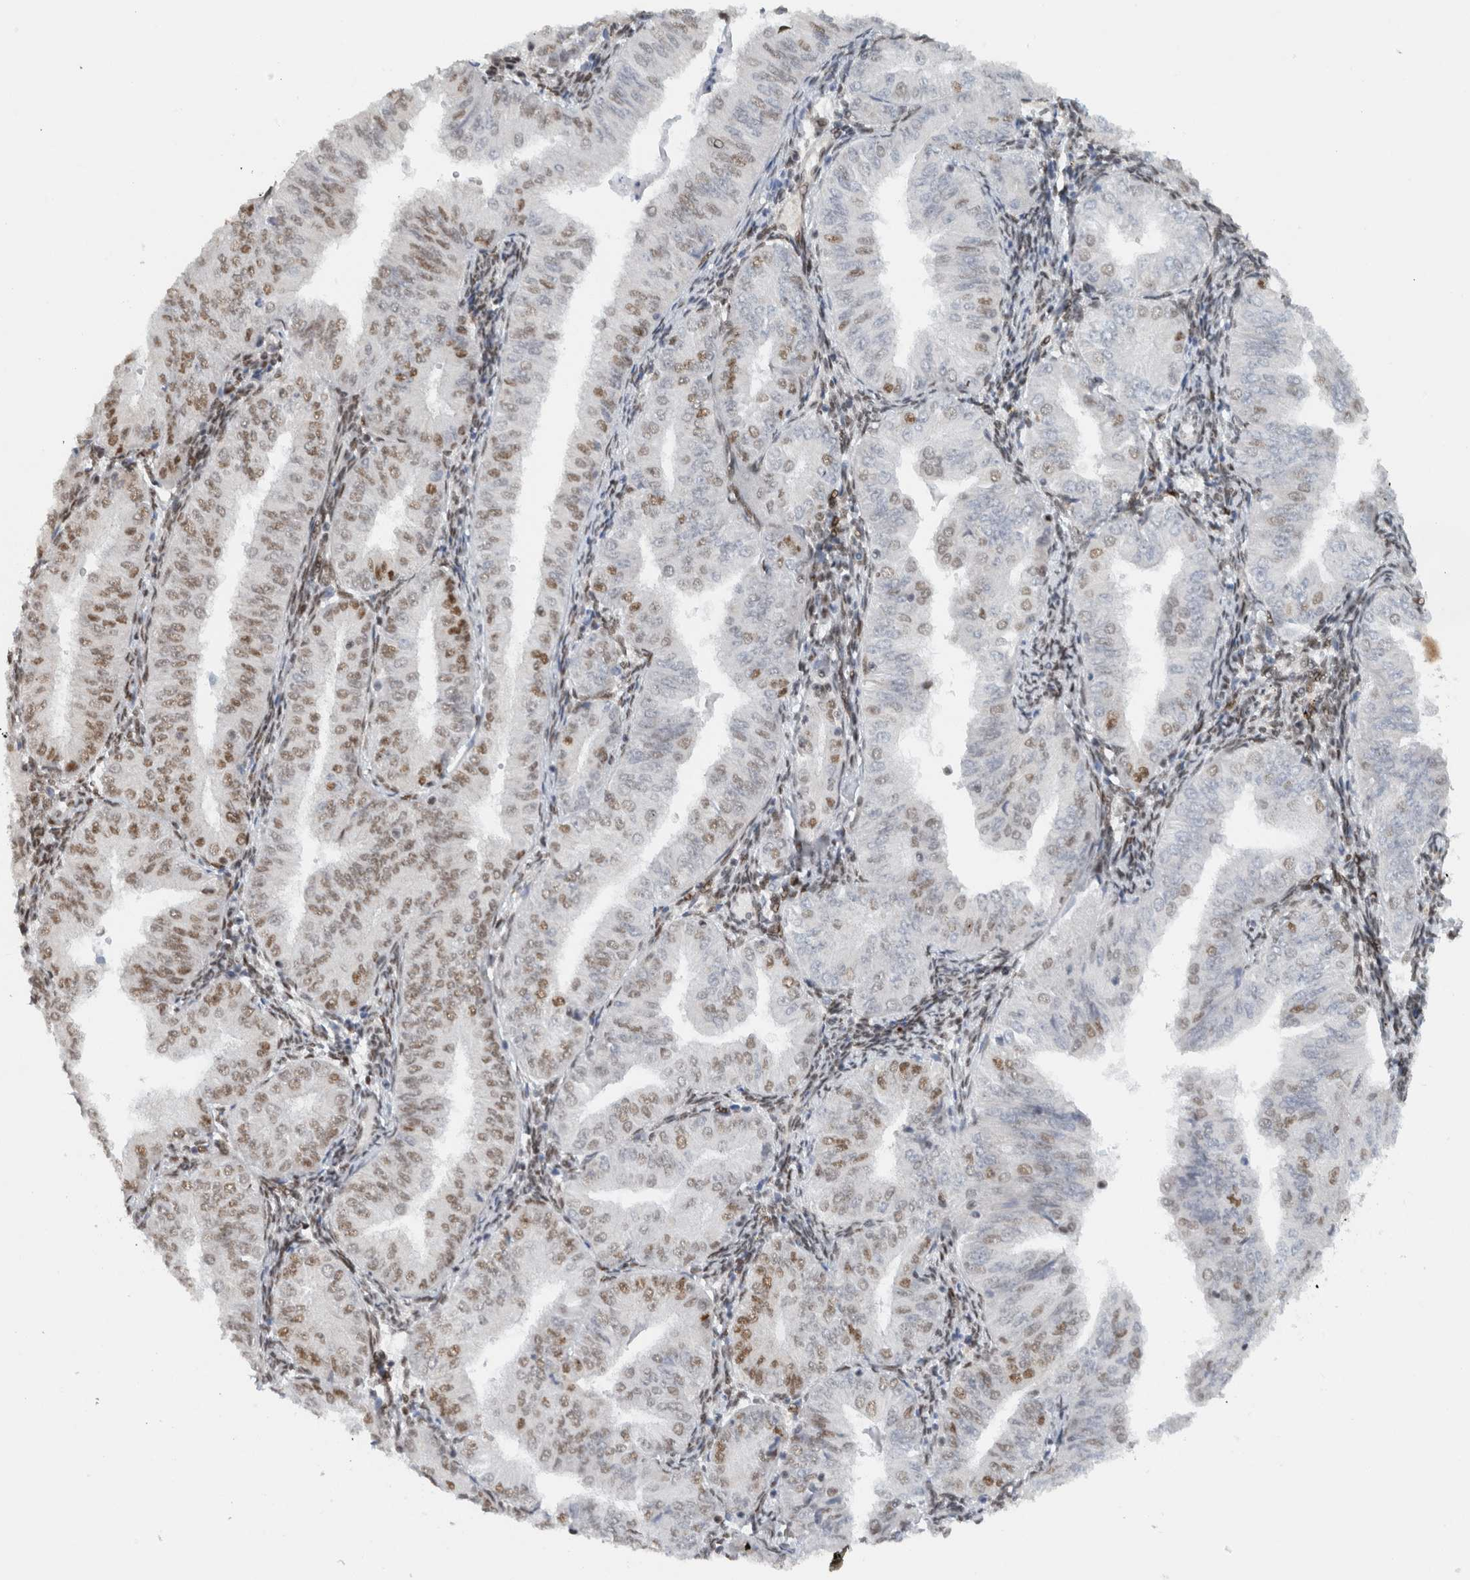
{"staining": {"intensity": "moderate", "quantity": "25%-75%", "location": "nuclear"}, "tissue": "endometrial cancer", "cell_type": "Tumor cells", "image_type": "cancer", "snomed": [{"axis": "morphology", "description": "Normal tissue, NOS"}, {"axis": "morphology", "description": "Adenocarcinoma, NOS"}, {"axis": "topography", "description": "Endometrium"}], "caption": "The photomicrograph displays a brown stain indicating the presence of a protein in the nuclear of tumor cells in endometrial adenocarcinoma. The protein is shown in brown color, while the nuclei are stained blue.", "gene": "HNRNPR", "patient": {"sex": "female", "age": 53}}